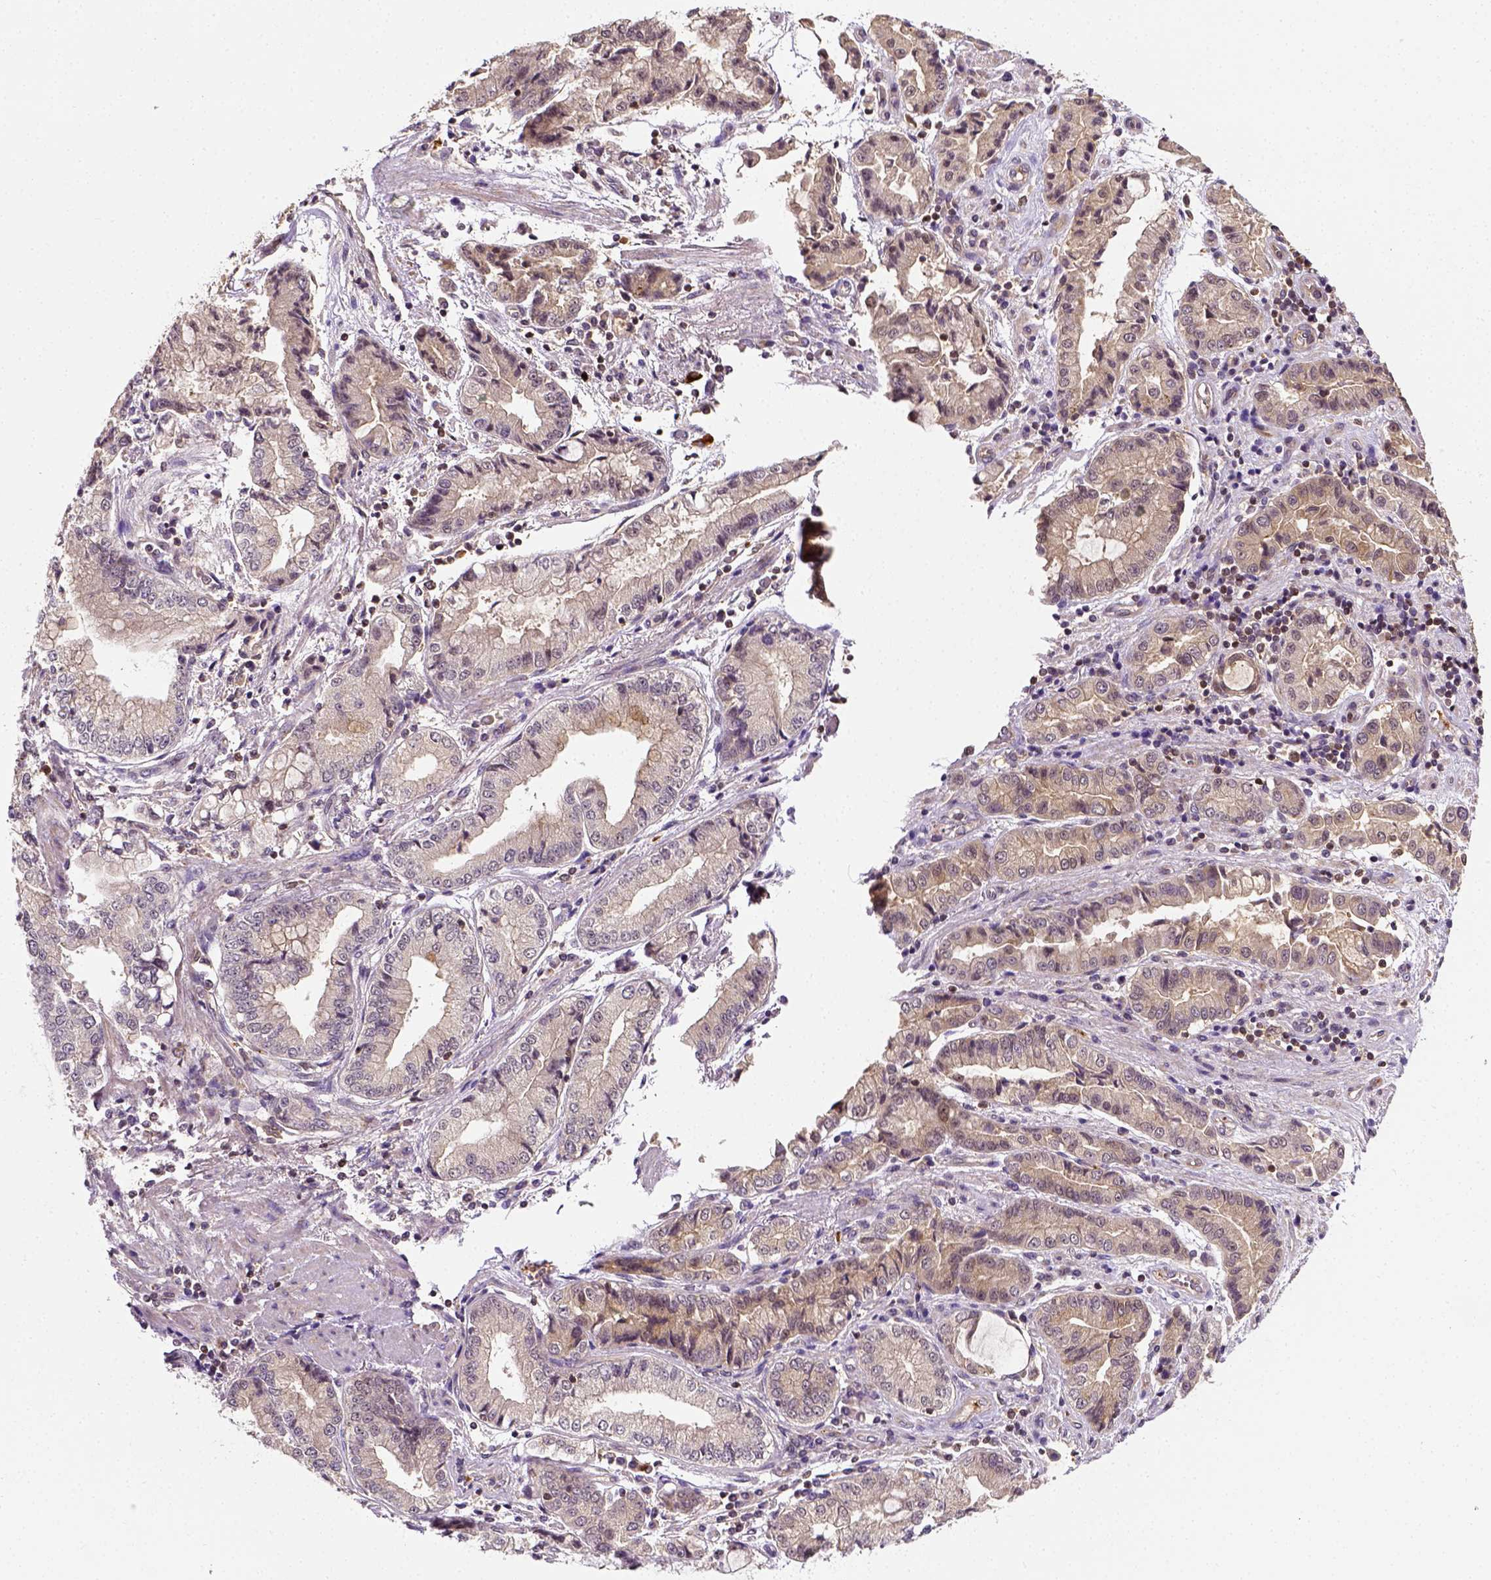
{"staining": {"intensity": "weak", "quantity": "25%-75%", "location": "cytoplasmic/membranous"}, "tissue": "stomach cancer", "cell_type": "Tumor cells", "image_type": "cancer", "snomed": [{"axis": "morphology", "description": "Adenocarcinoma, NOS"}, {"axis": "topography", "description": "Stomach, upper"}], "caption": "Human stomach cancer stained for a protein (brown) shows weak cytoplasmic/membranous positive positivity in about 25%-75% of tumor cells.", "gene": "MATK", "patient": {"sex": "female", "age": 74}}